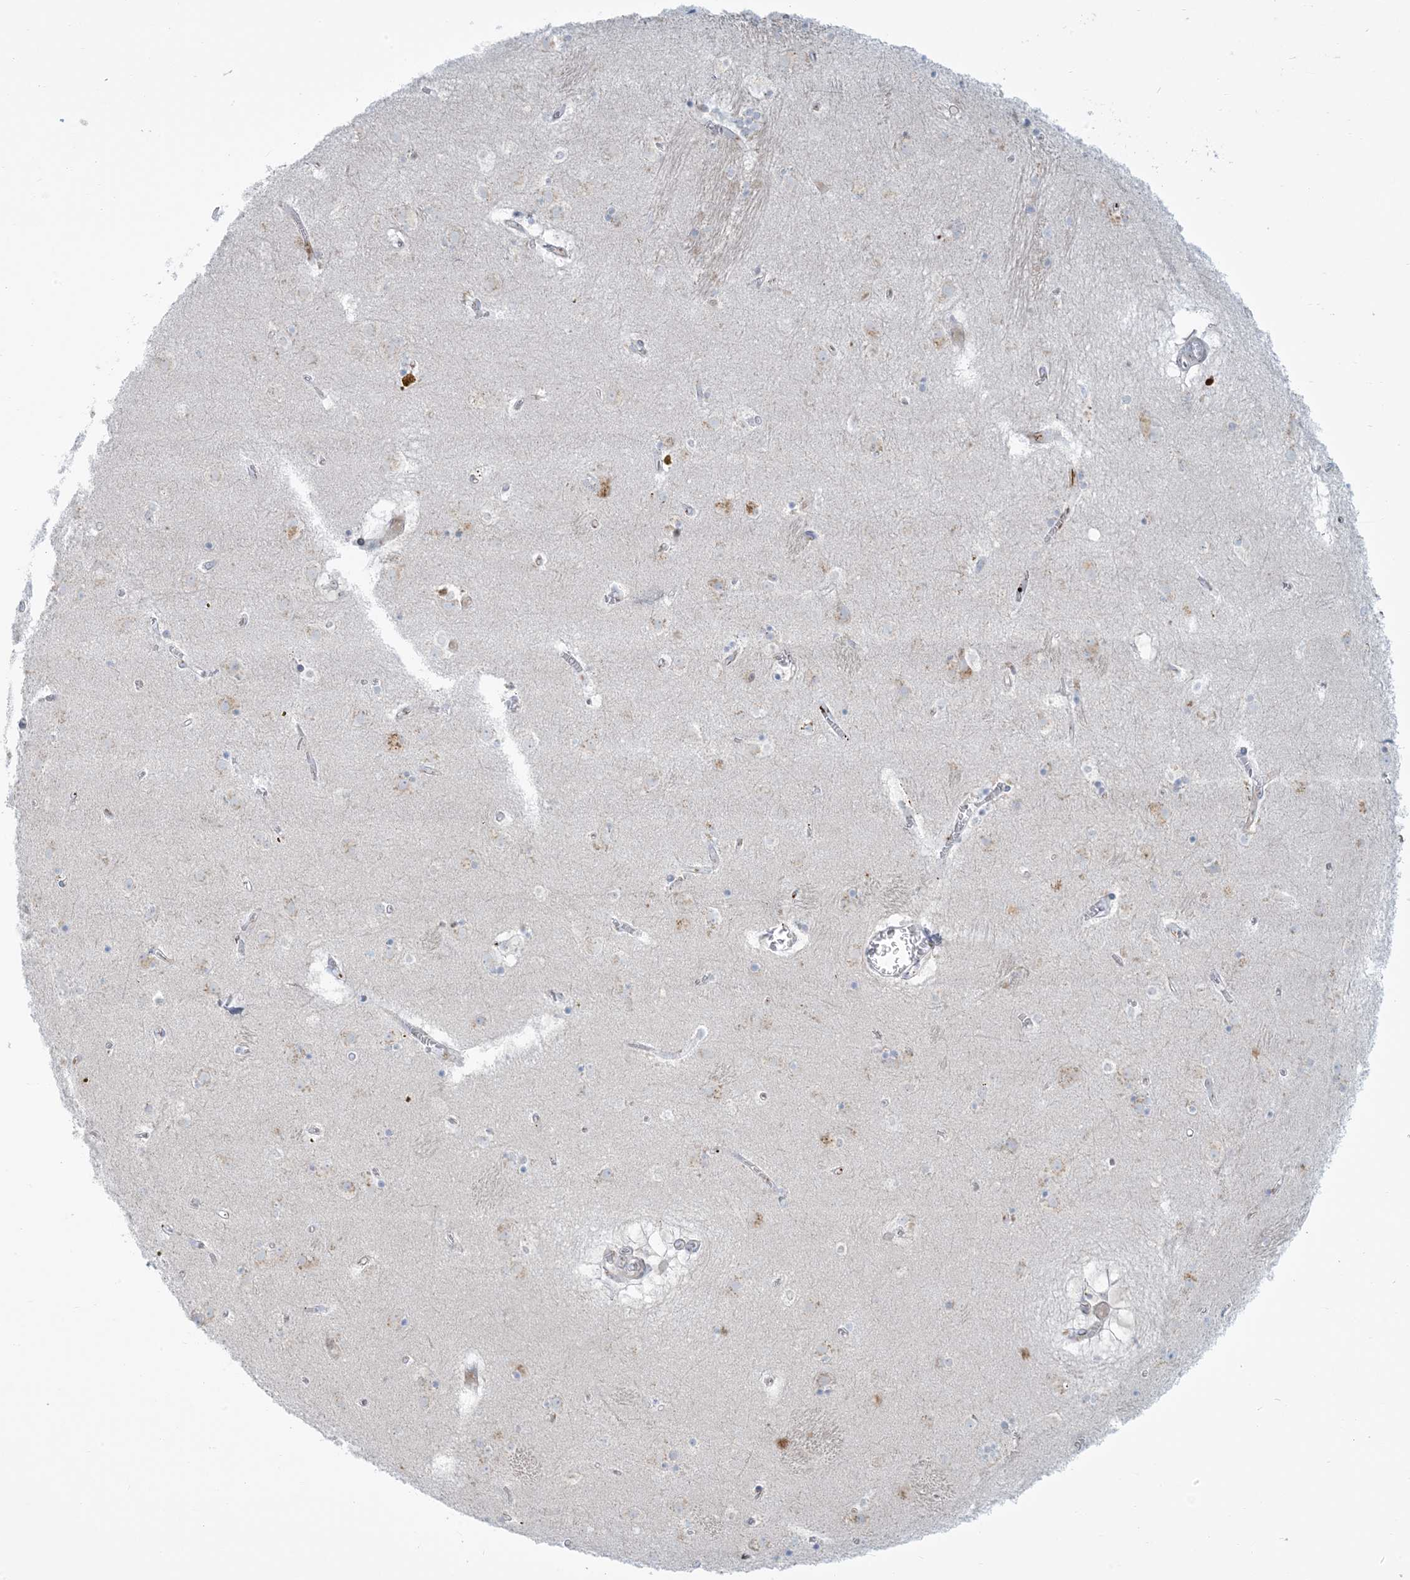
{"staining": {"intensity": "negative", "quantity": "none", "location": "none"}, "tissue": "caudate", "cell_type": "Glial cells", "image_type": "normal", "snomed": [{"axis": "morphology", "description": "Normal tissue, NOS"}, {"axis": "topography", "description": "Lateral ventricle wall"}], "caption": "Immunohistochemistry (IHC) image of benign caudate: caudate stained with DAB (3,3'-diaminobenzidine) demonstrates no significant protein positivity in glial cells.", "gene": "AFTPH", "patient": {"sex": "male", "age": 70}}